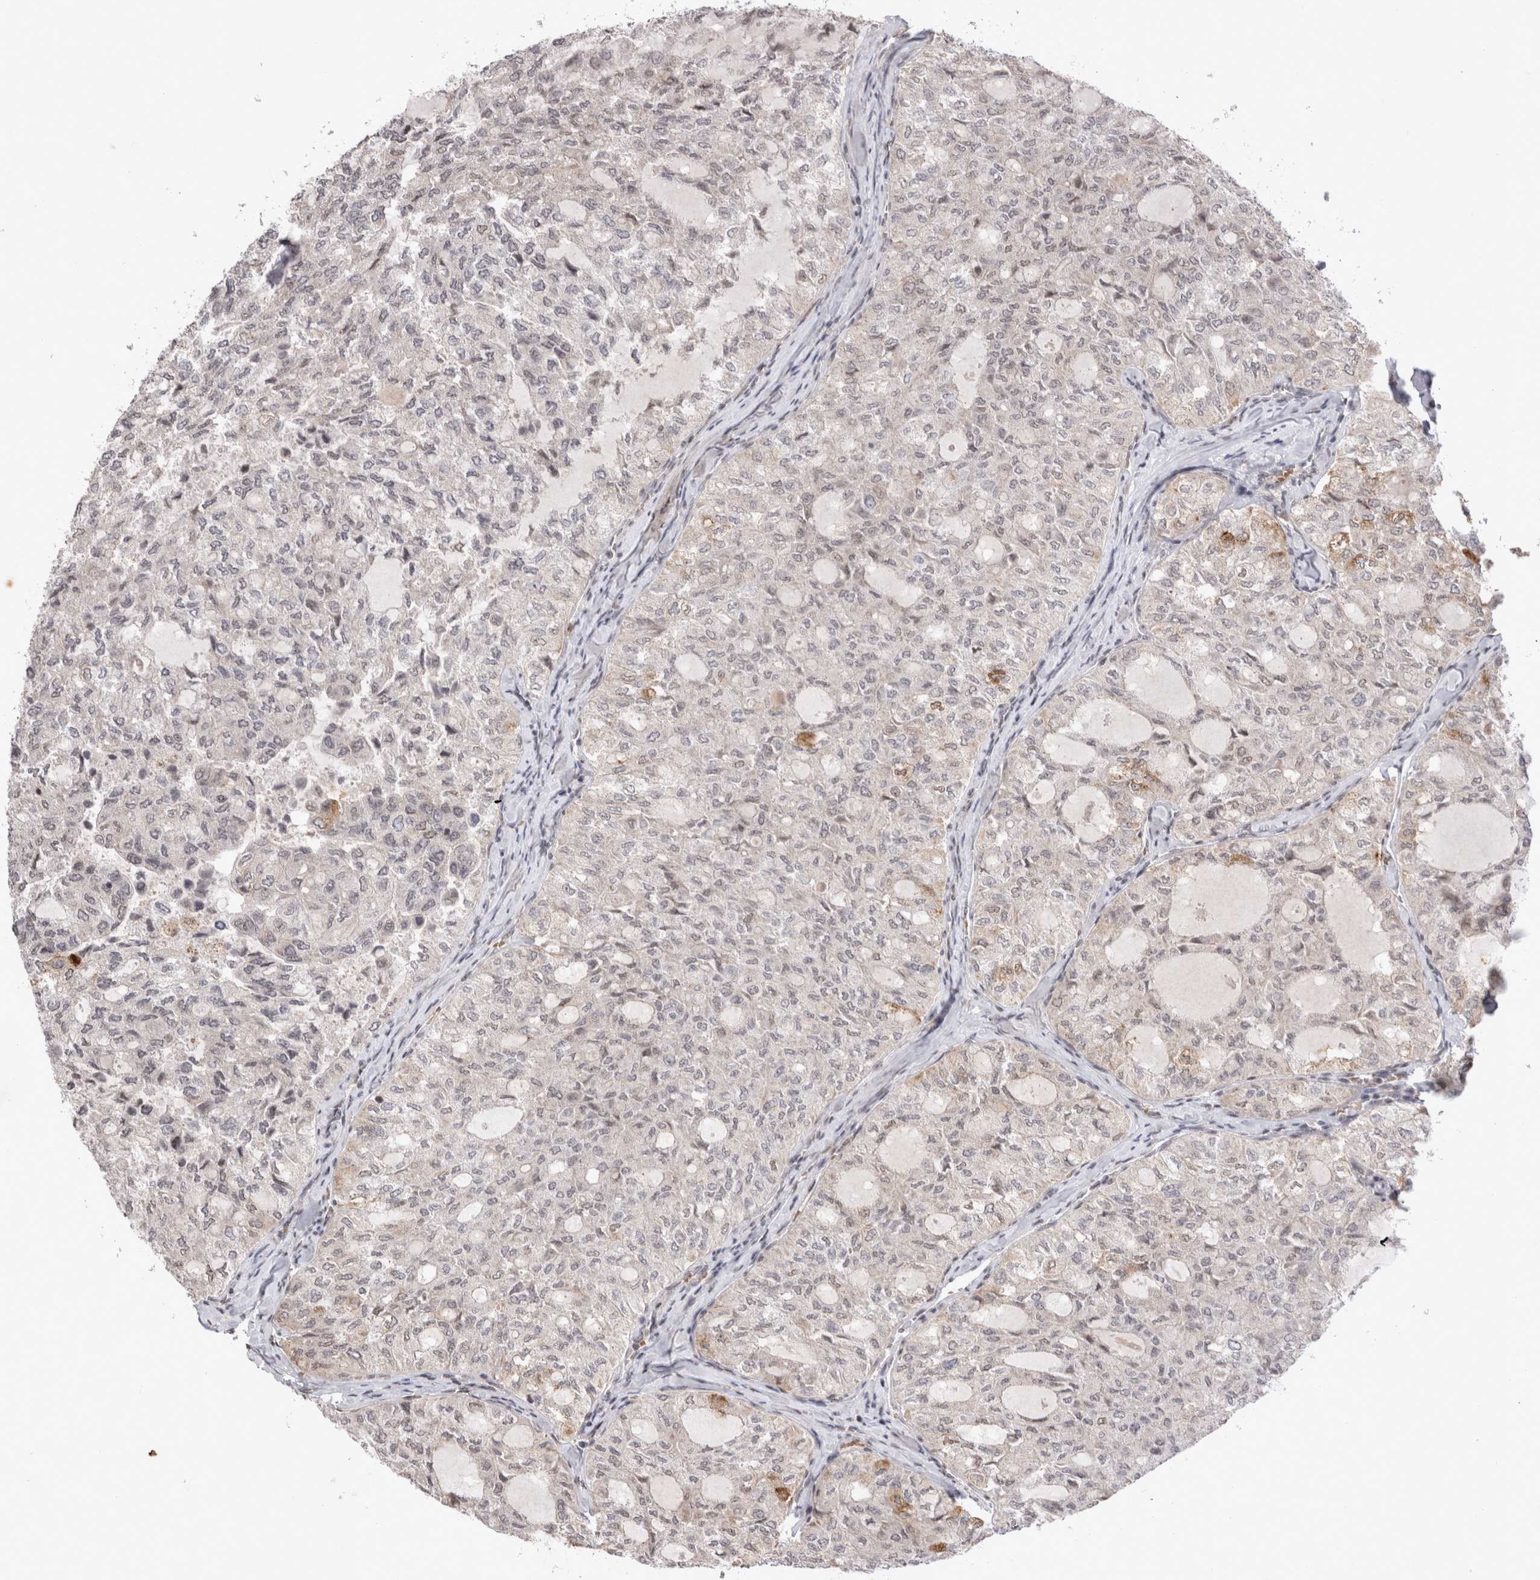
{"staining": {"intensity": "negative", "quantity": "none", "location": "none"}, "tissue": "thyroid cancer", "cell_type": "Tumor cells", "image_type": "cancer", "snomed": [{"axis": "morphology", "description": "Follicular adenoma carcinoma, NOS"}, {"axis": "topography", "description": "Thyroid gland"}], "caption": "Immunohistochemistry micrograph of thyroid follicular adenoma carcinoma stained for a protein (brown), which demonstrates no staining in tumor cells.", "gene": "STK11", "patient": {"sex": "male", "age": 75}}